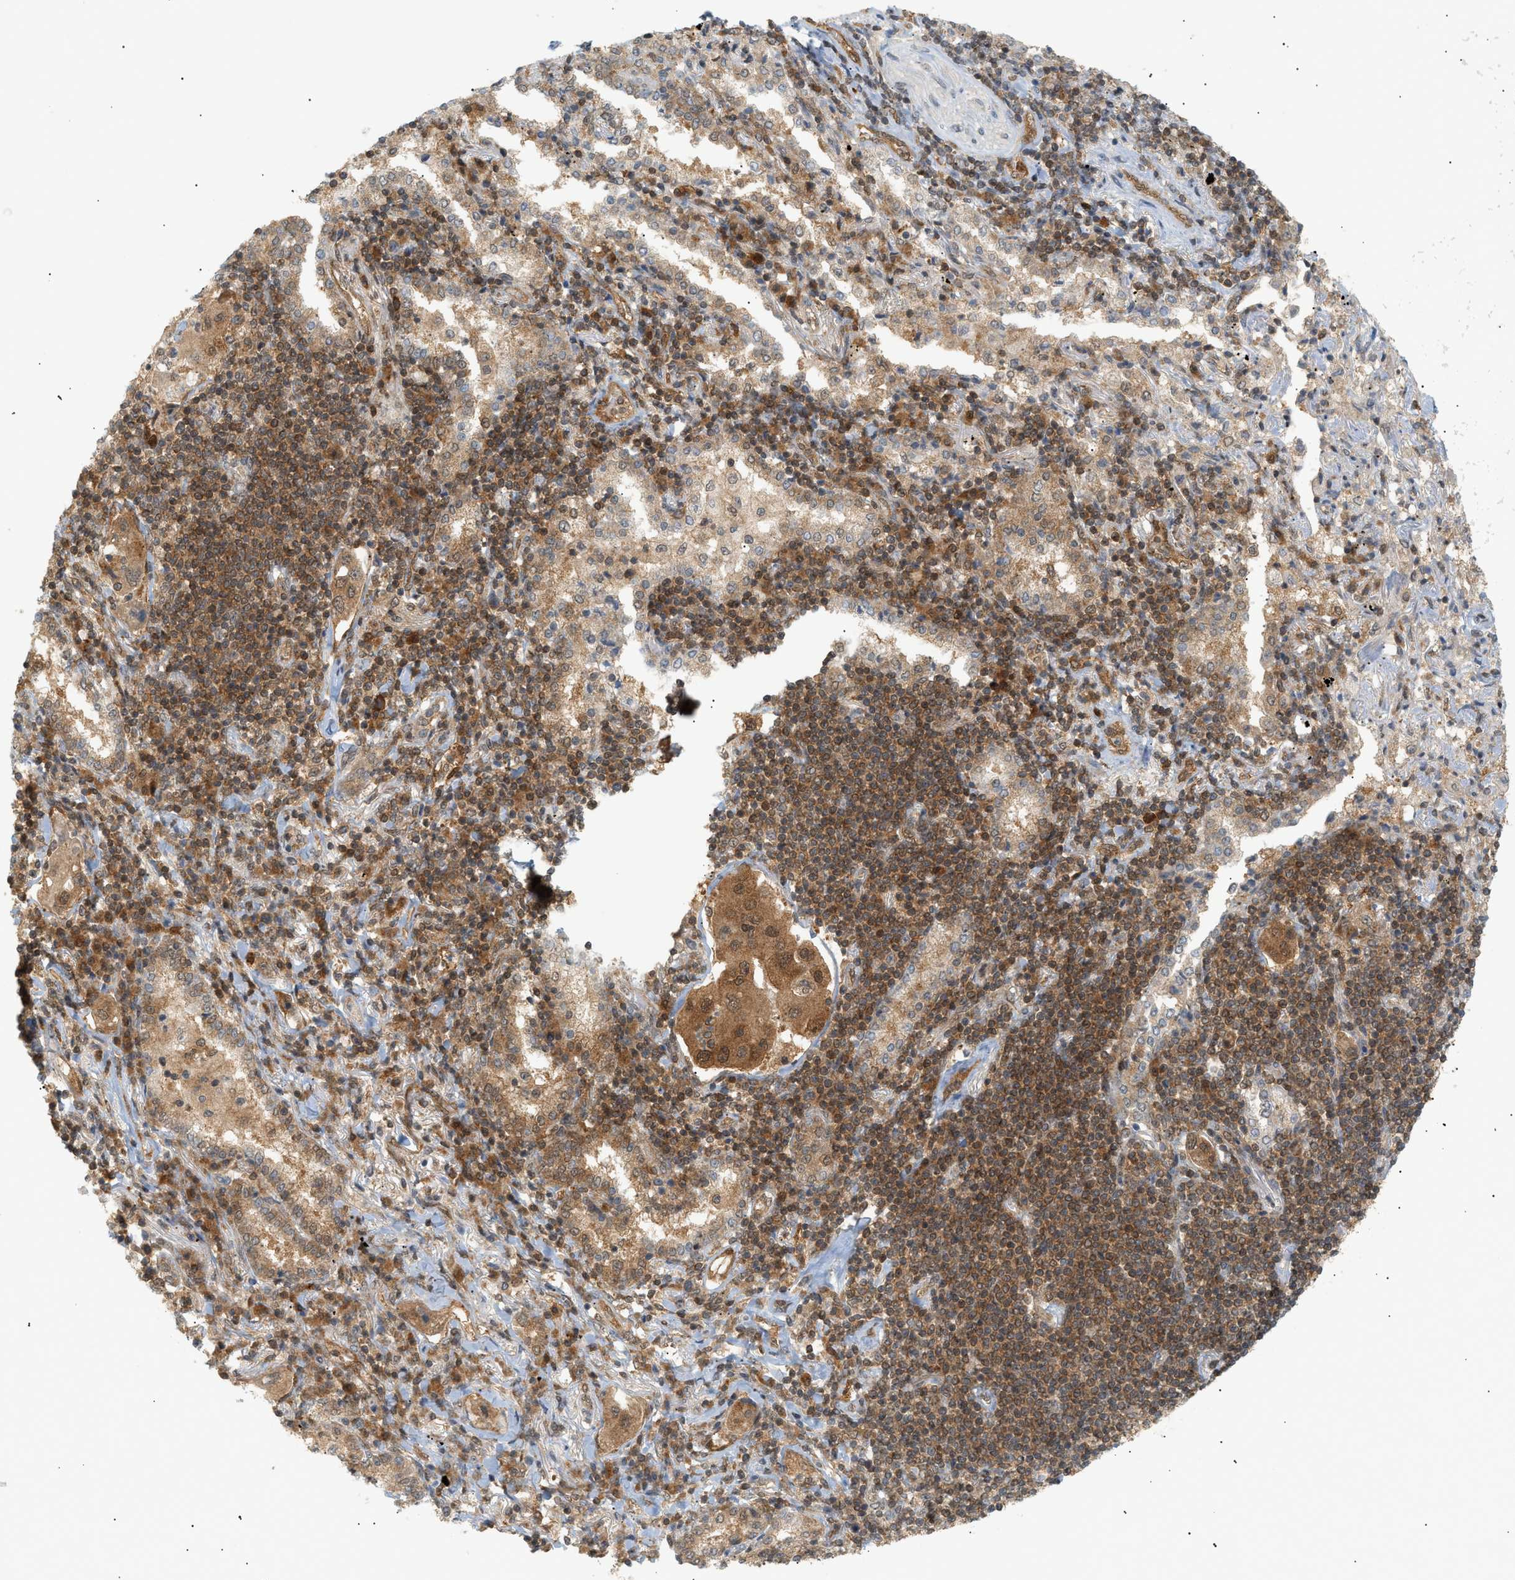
{"staining": {"intensity": "moderate", "quantity": "25%-75%", "location": "cytoplasmic/membranous"}, "tissue": "lung cancer", "cell_type": "Tumor cells", "image_type": "cancer", "snomed": [{"axis": "morphology", "description": "Adenocarcinoma, NOS"}, {"axis": "topography", "description": "Lung"}], "caption": "The histopathology image shows staining of lung cancer, revealing moderate cytoplasmic/membranous protein expression (brown color) within tumor cells.", "gene": "SHC1", "patient": {"sex": "female", "age": 65}}